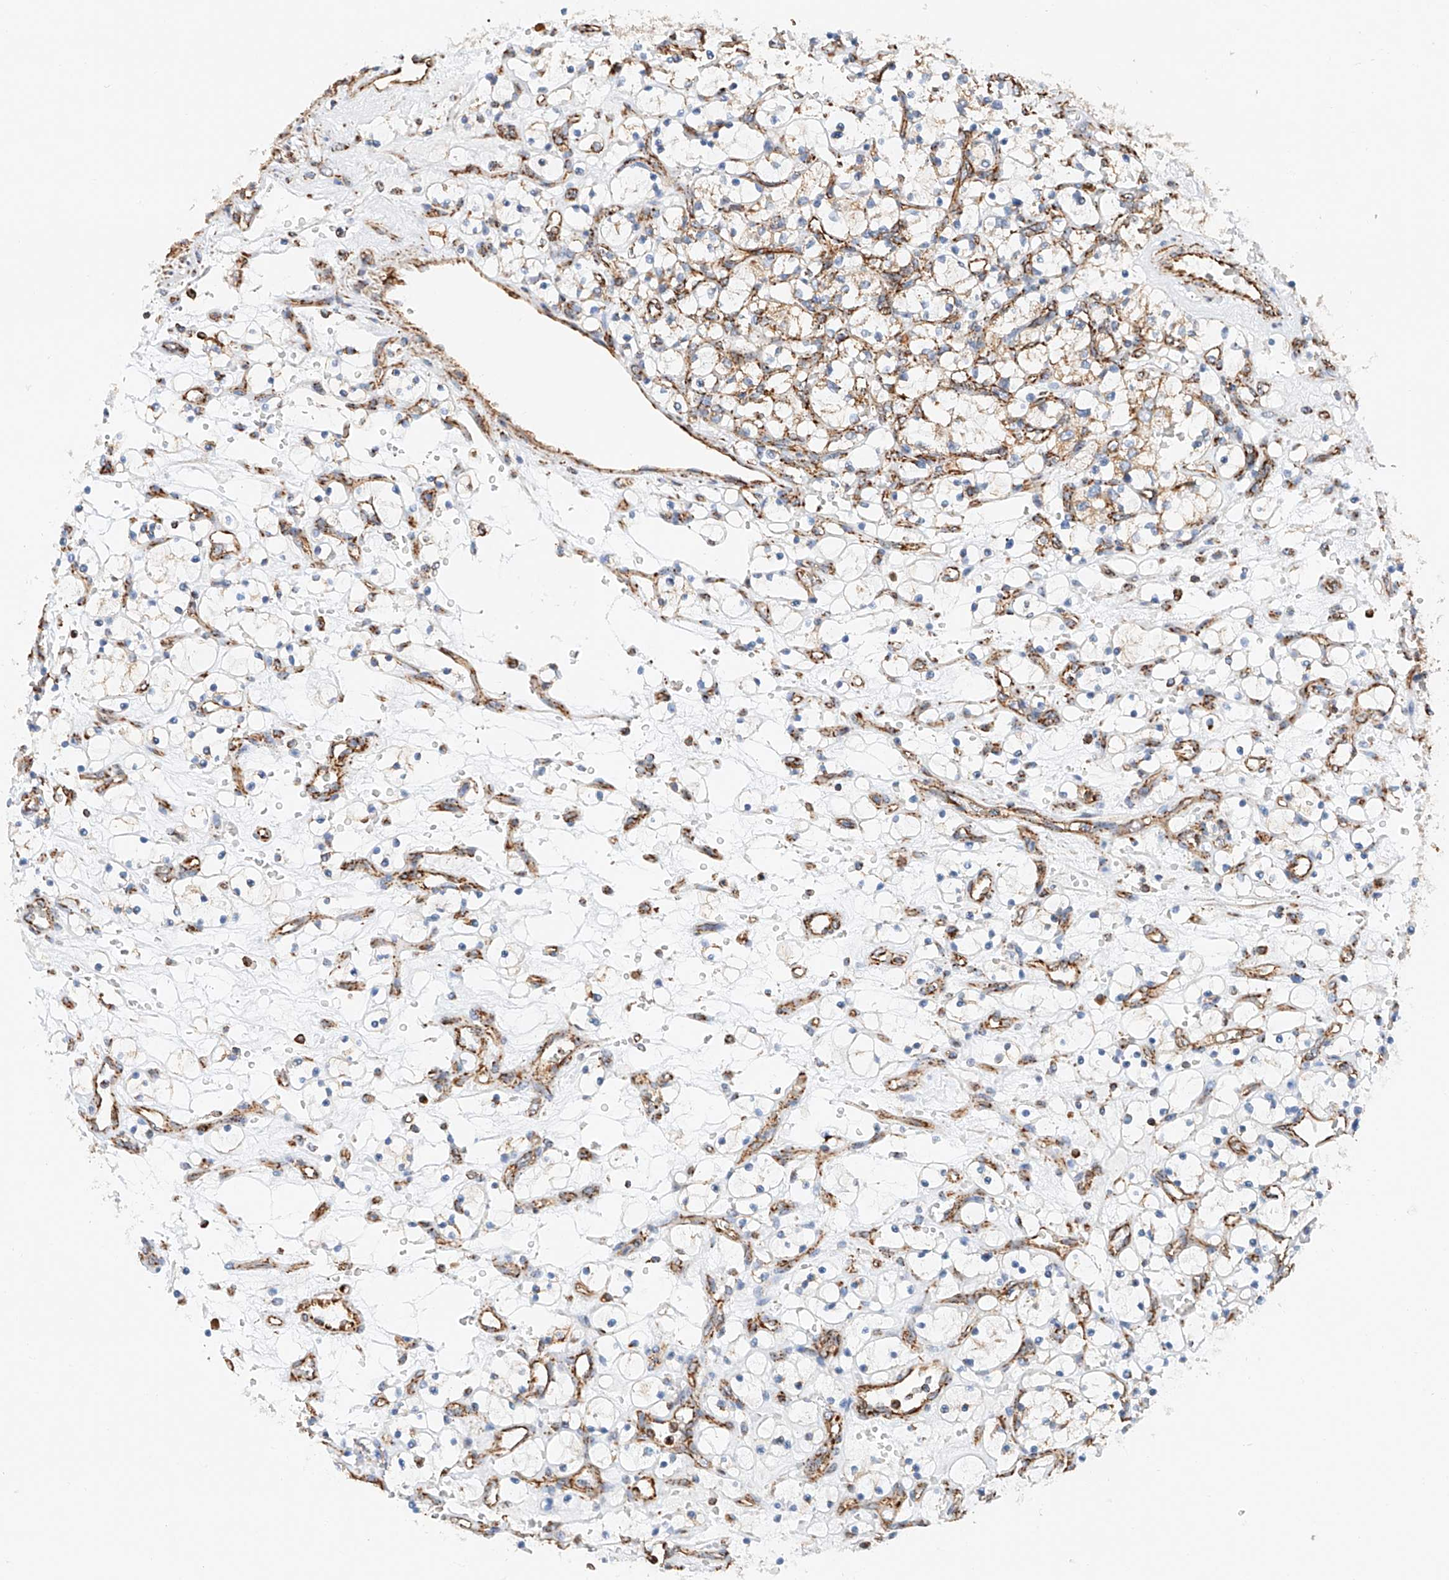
{"staining": {"intensity": "negative", "quantity": "none", "location": "none"}, "tissue": "renal cancer", "cell_type": "Tumor cells", "image_type": "cancer", "snomed": [{"axis": "morphology", "description": "Adenocarcinoma, NOS"}, {"axis": "topography", "description": "Kidney"}], "caption": "There is no significant expression in tumor cells of renal adenocarcinoma.", "gene": "NDUFV3", "patient": {"sex": "female", "age": 69}}